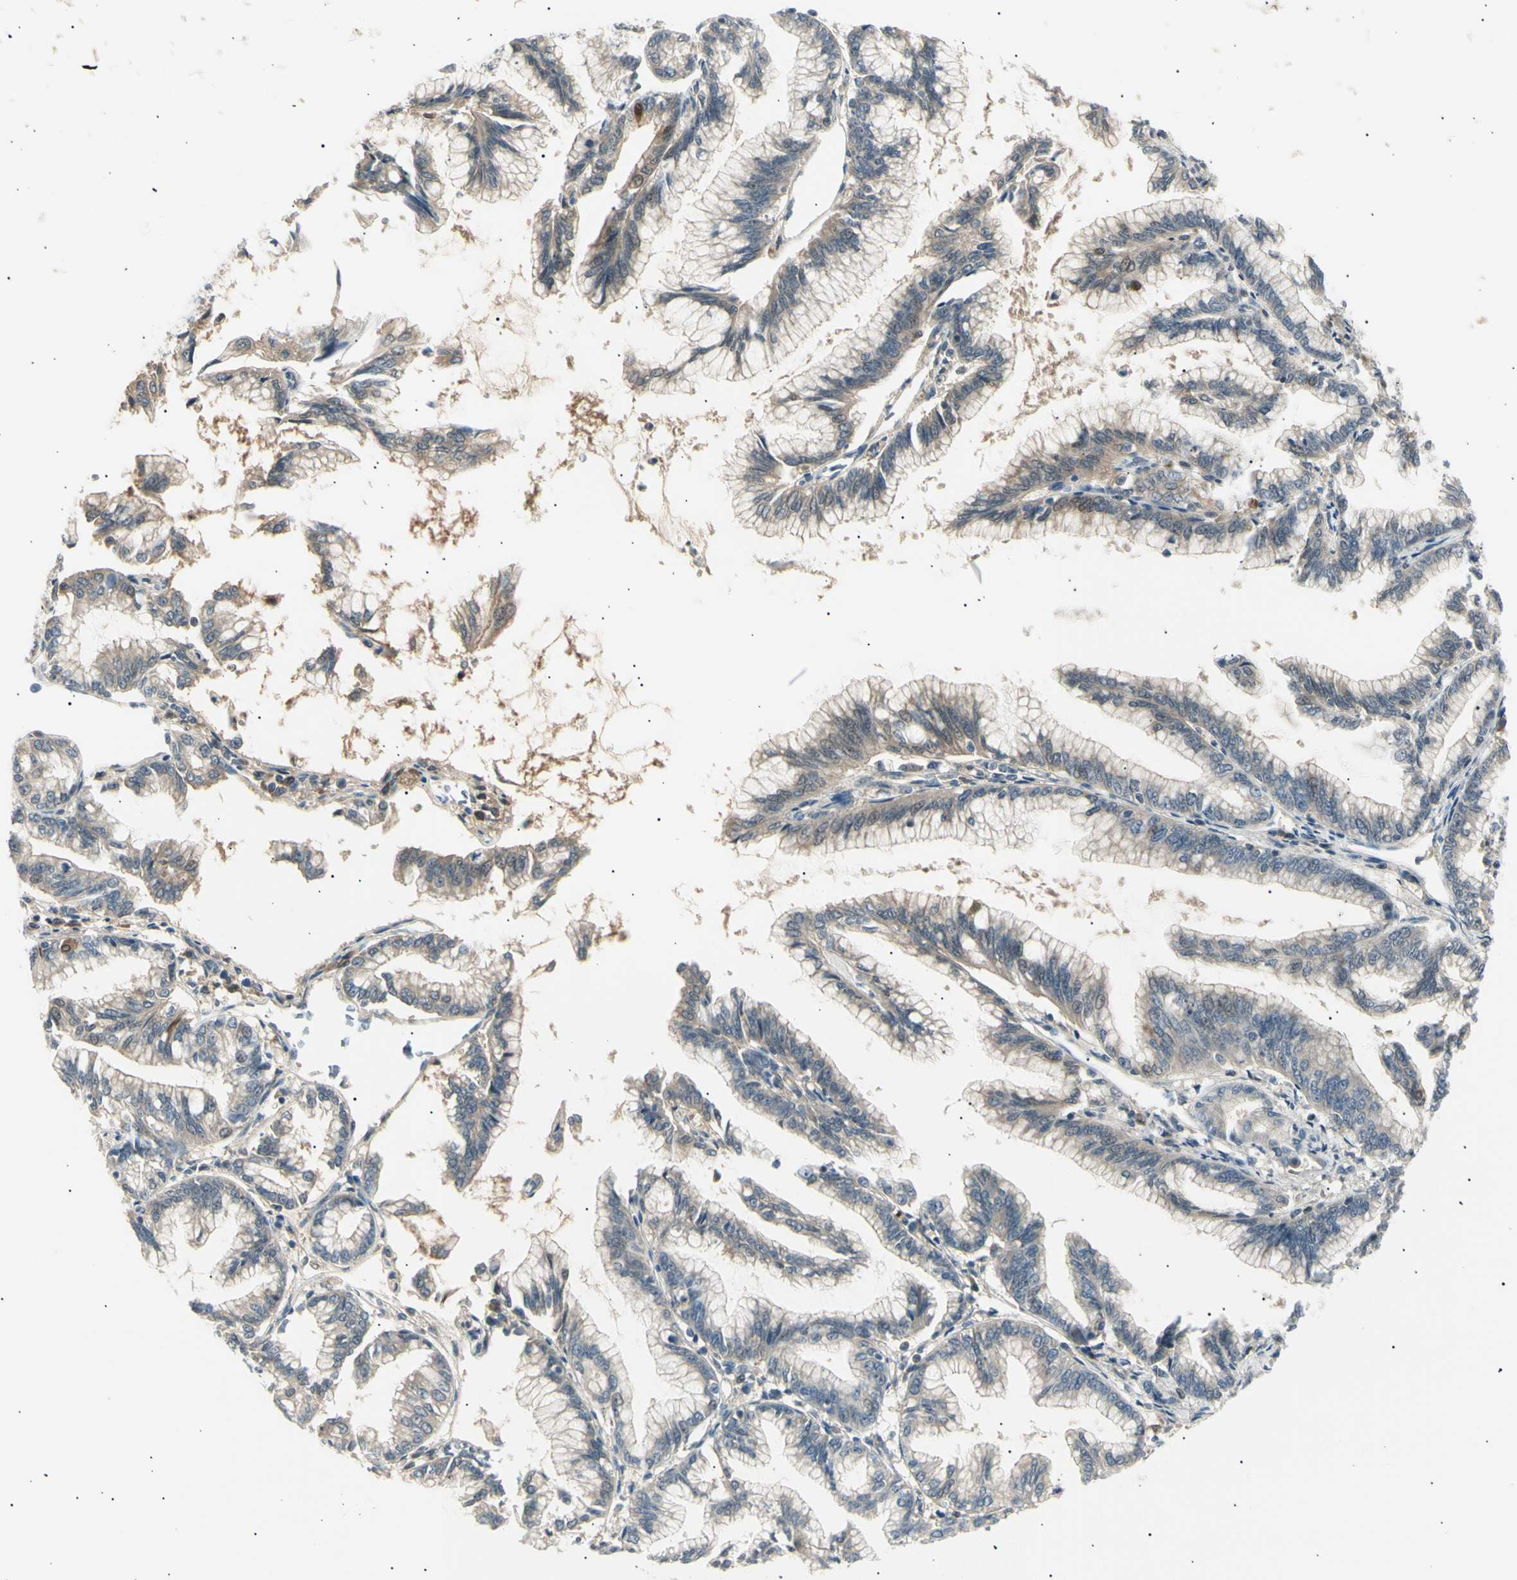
{"staining": {"intensity": "weak", "quantity": "25%-75%", "location": "cytoplasmic/membranous"}, "tissue": "pancreatic cancer", "cell_type": "Tumor cells", "image_type": "cancer", "snomed": [{"axis": "morphology", "description": "Adenocarcinoma, NOS"}, {"axis": "topography", "description": "Pancreas"}], "caption": "DAB immunohistochemical staining of human pancreatic cancer (adenocarcinoma) exhibits weak cytoplasmic/membranous protein positivity in about 25%-75% of tumor cells.", "gene": "LHPP", "patient": {"sex": "female", "age": 64}}